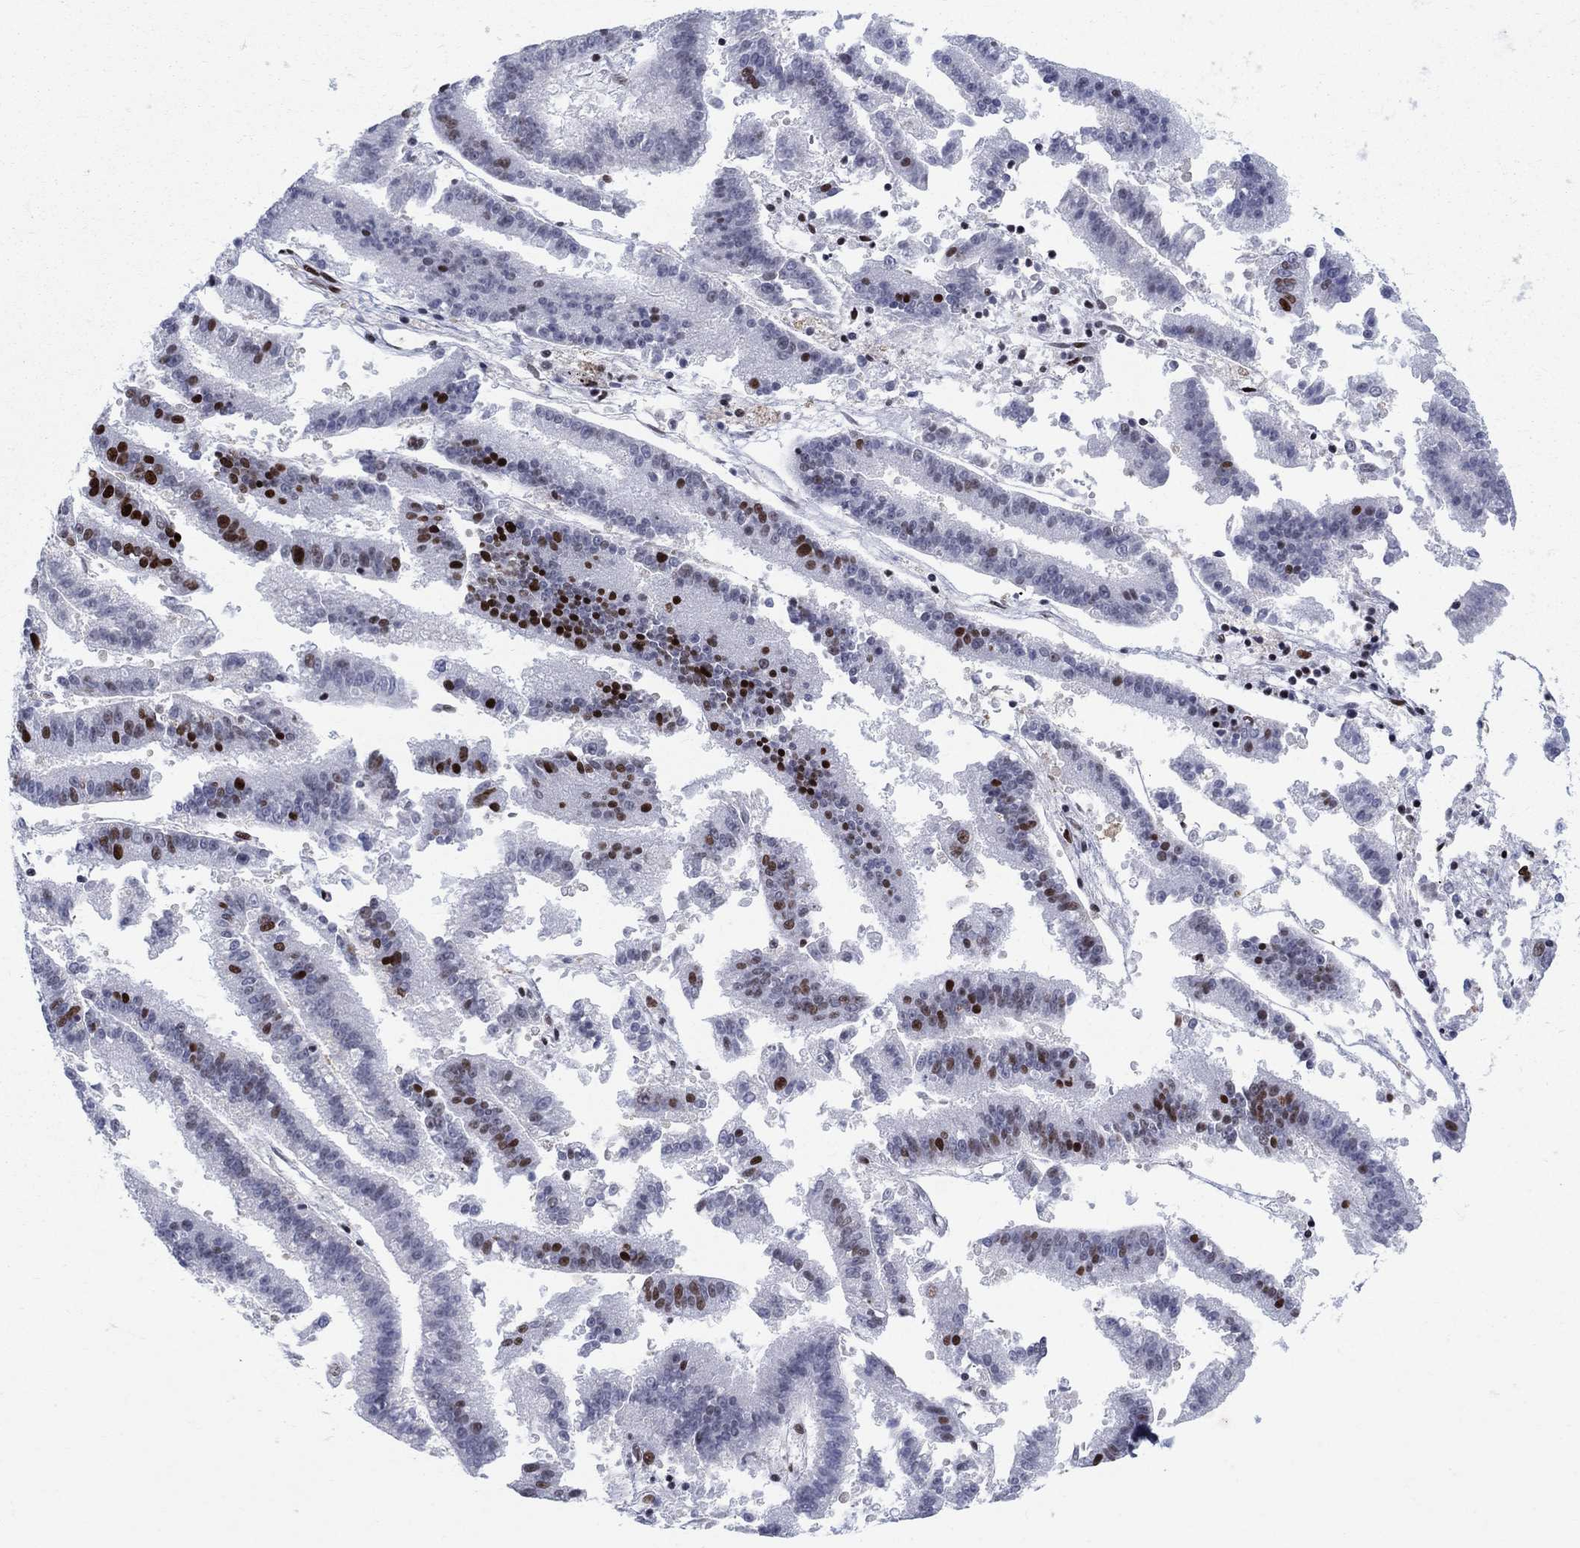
{"staining": {"intensity": "strong", "quantity": "<25%", "location": "nuclear"}, "tissue": "endometrial cancer", "cell_type": "Tumor cells", "image_type": "cancer", "snomed": [{"axis": "morphology", "description": "Adenocarcinoma, NOS"}, {"axis": "topography", "description": "Endometrium"}], "caption": "Strong nuclear staining is present in about <25% of tumor cells in endometrial cancer. The staining is performed using DAB brown chromogen to label protein expression. The nuclei are counter-stained blue using hematoxylin.", "gene": "ZNHIT3", "patient": {"sex": "female", "age": 66}}